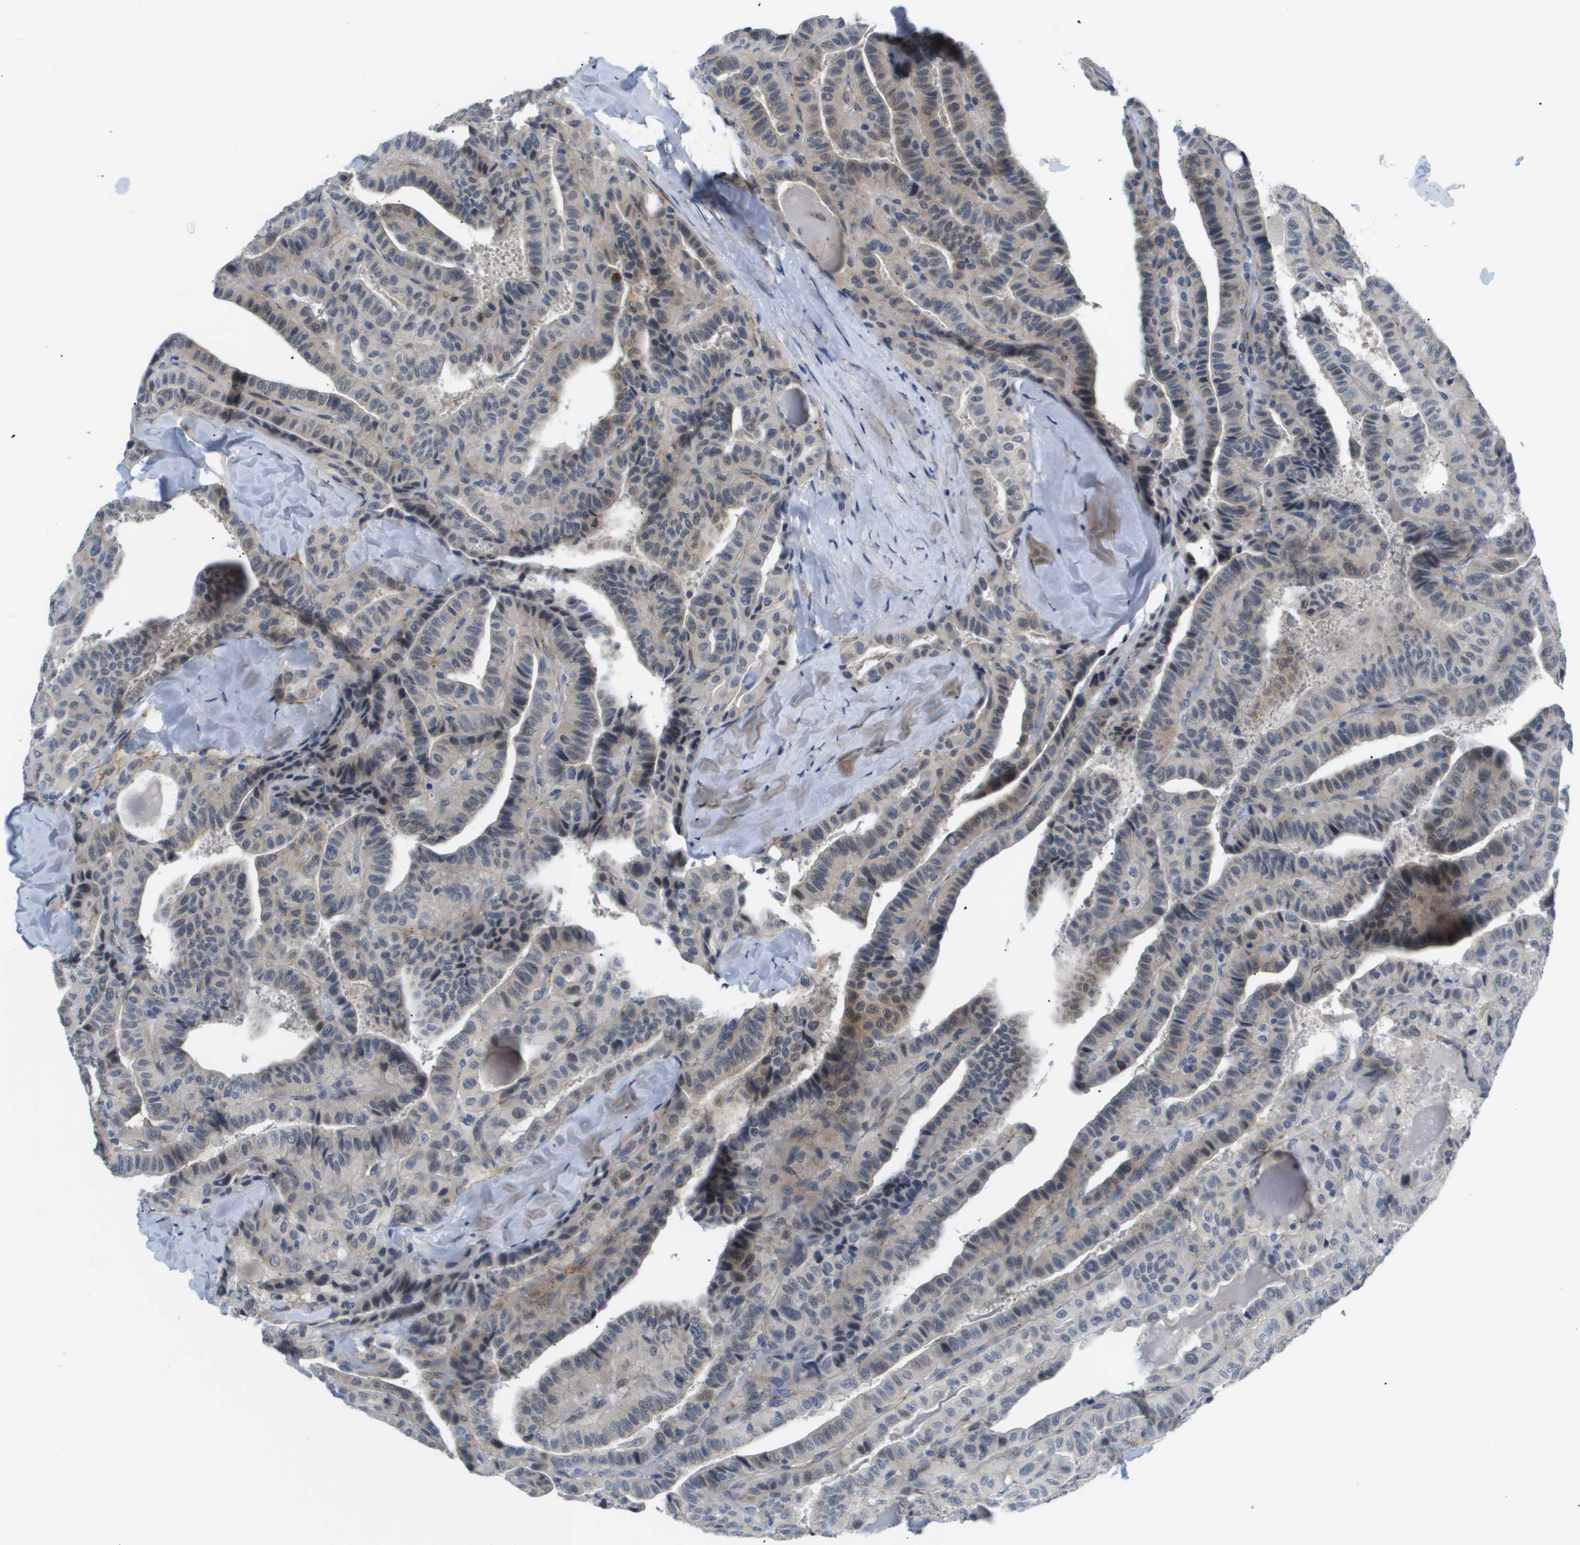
{"staining": {"intensity": "weak", "quantity": "<25%", "location": "cytoplasmic/membranous"}, "tissue": "thyroid cancer", "cell_type": "Tumor cells", "image_type": "cancer", "snomed": [{"axis": "morphology", "description": "Papillary adenocarcinoma, NOS"}, {"axis": "topography", "description": "Thyroid gland"}], "caption": "Tumor cells are negative for brown protein staining in thyroid cancer (papillary adenocarcinoma).", "gene": "OTUD5", "patient": {"sex": "male", "age": 77}}